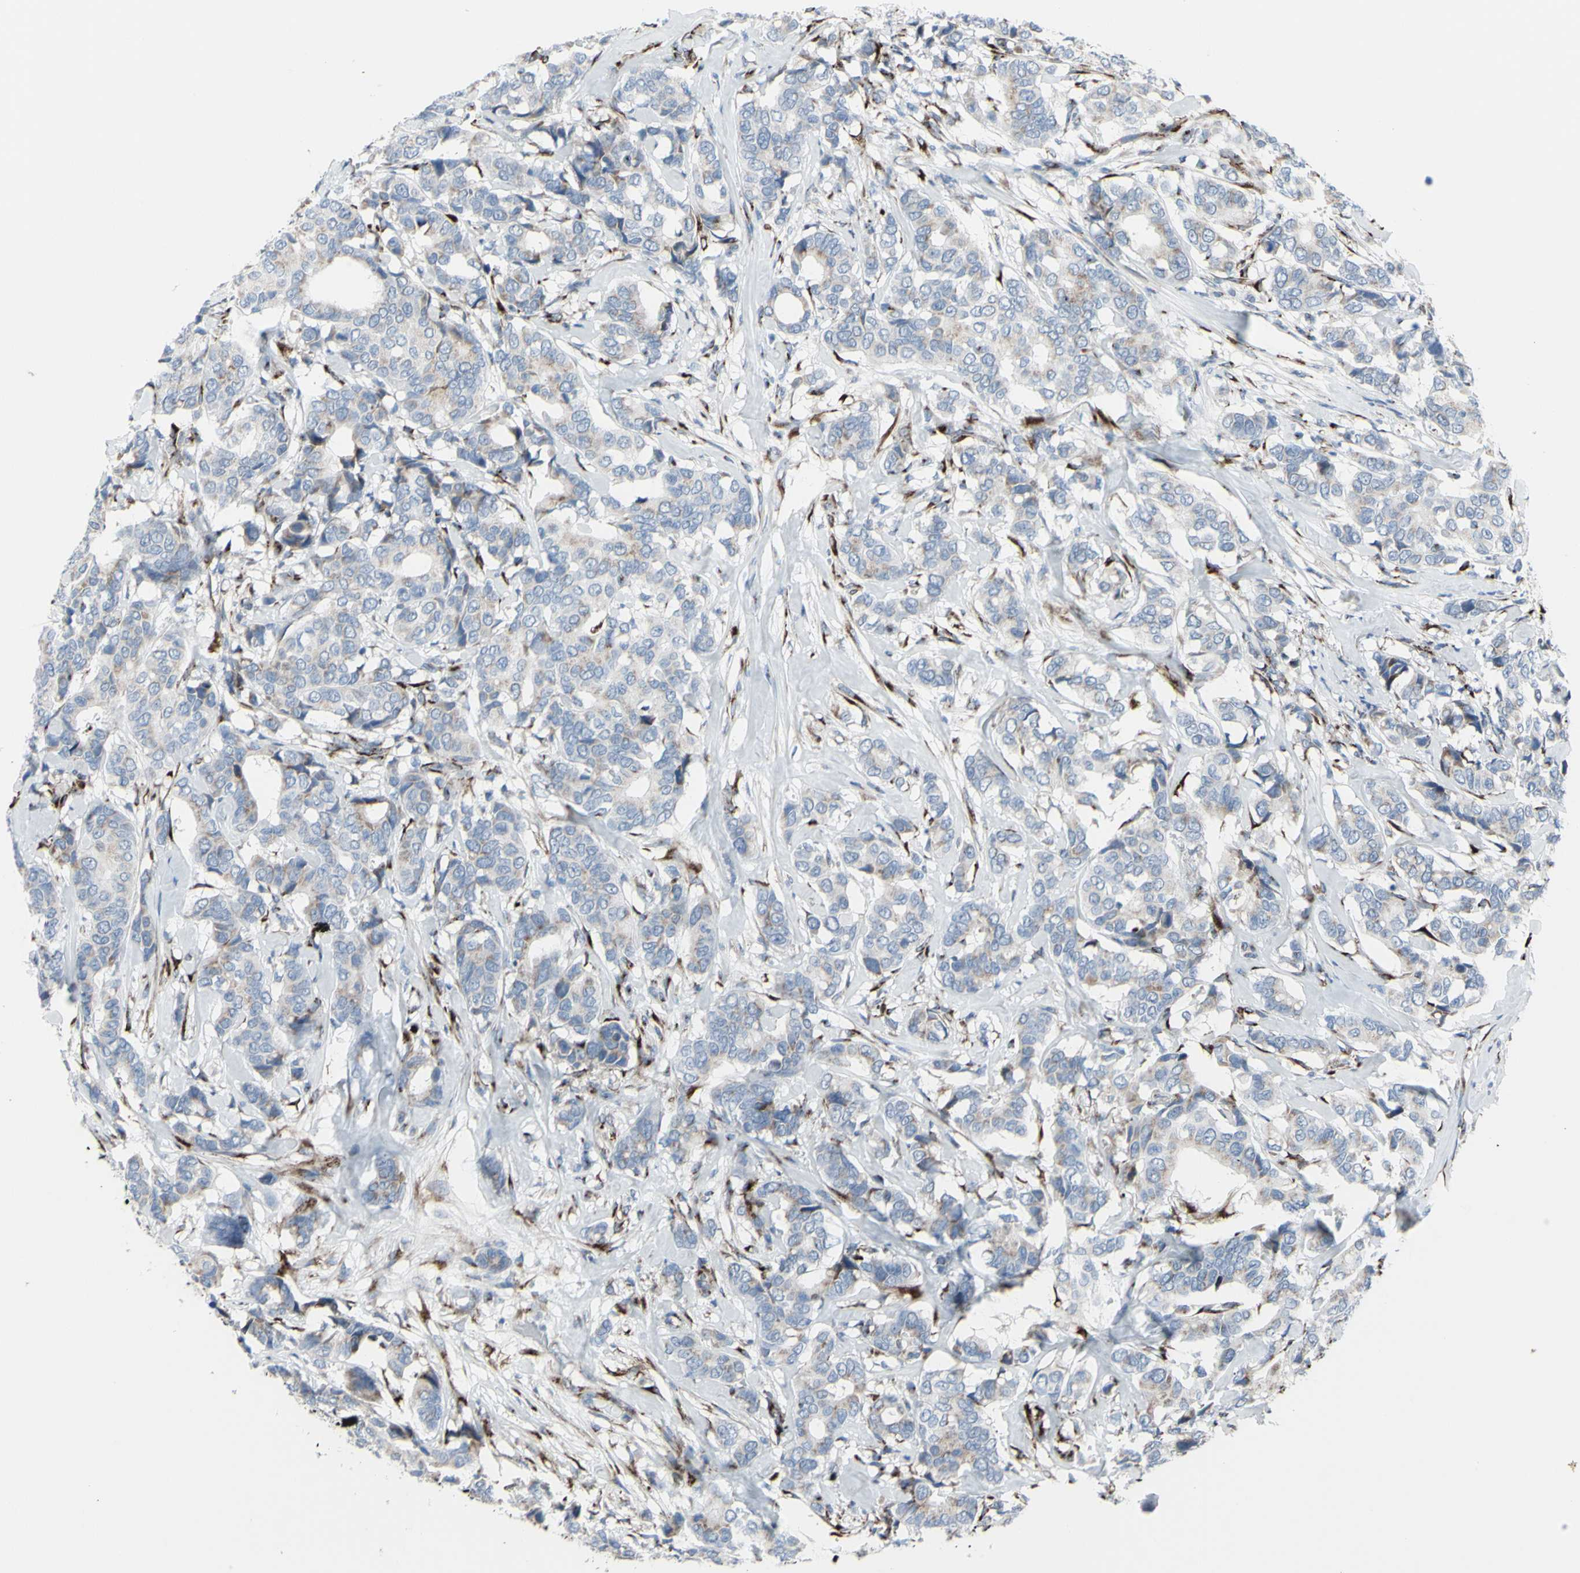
{"staining": {"intensity": "weak", "quantity": "<25%", "location": "cytoplasmic/membranous"}, "tissue": "breast cancer", "cell_type": "Tumor cells", "image_type": "cancer", "snomed": [{"axis": "morphology", "description": "Duct carcinoma"}, {"axis": "topography", "description": "Breast"}], "caption": "Tumor cells show no significant protein positivity in breast cancer.", "gene": "GLG1", "patient": {"sex": "female", "age": 87}}